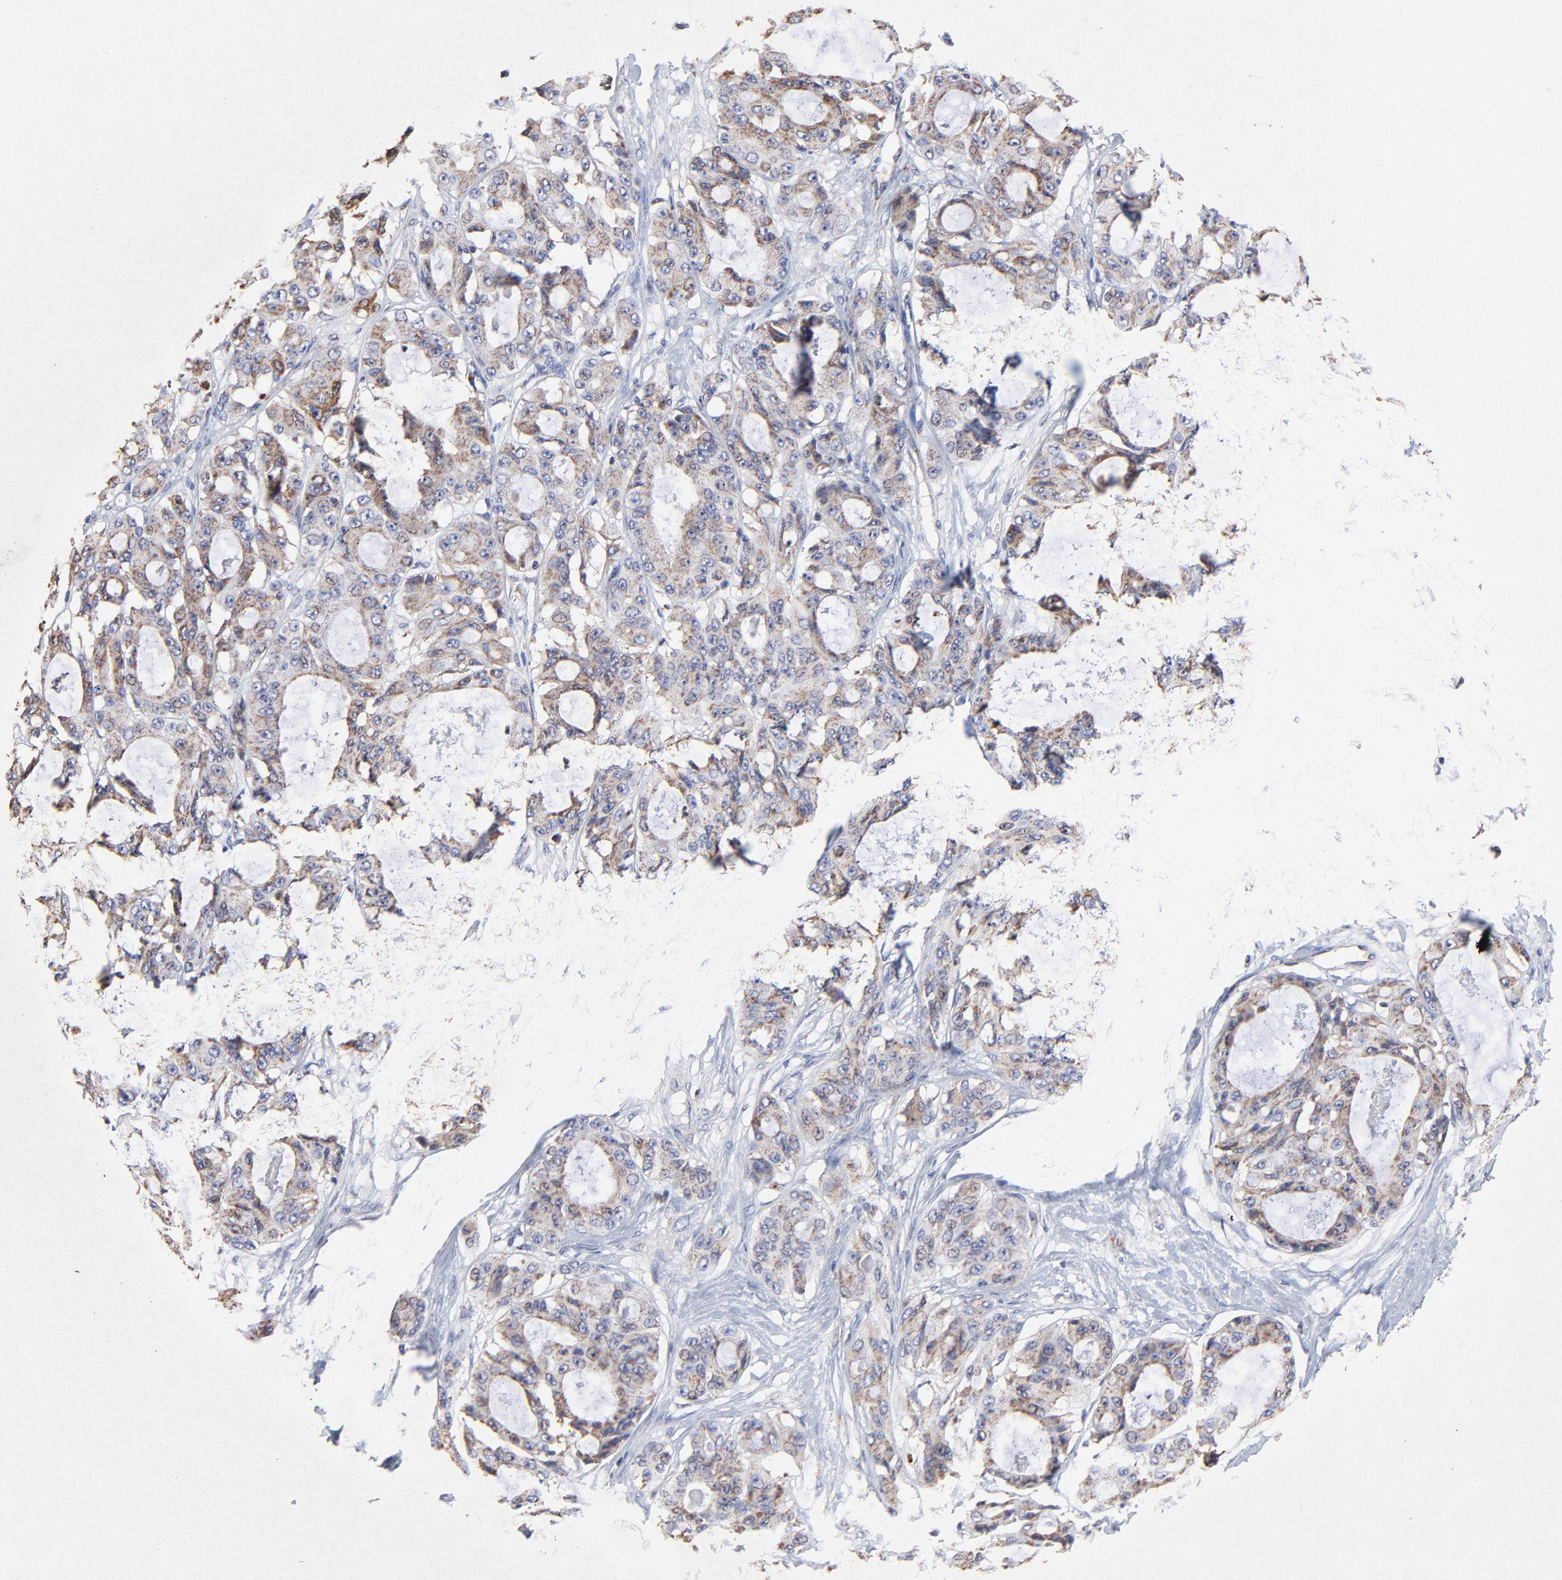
{"staining": {"intensity": "moderate", "quantity": ">75%", "location": "cytoplasmic/membranous"}, "tissue": "ovarian cancer", "cell_type": "Tumor cells", "image_type": "cancer", "snomed": [{"axis": "morphology", "description": "Carcinoma, endometroid"}, {"axis": "topography", "description": "Ovary"}], "caption": "IHC of endometroid carcinoma (ovarian) exhibits medium levels of moderate cytoplasmic/membranous positivity in approximately >75% of tumor cells.", "gene": "SSBP1", "patient": {"sex": "female", "age": 61}}